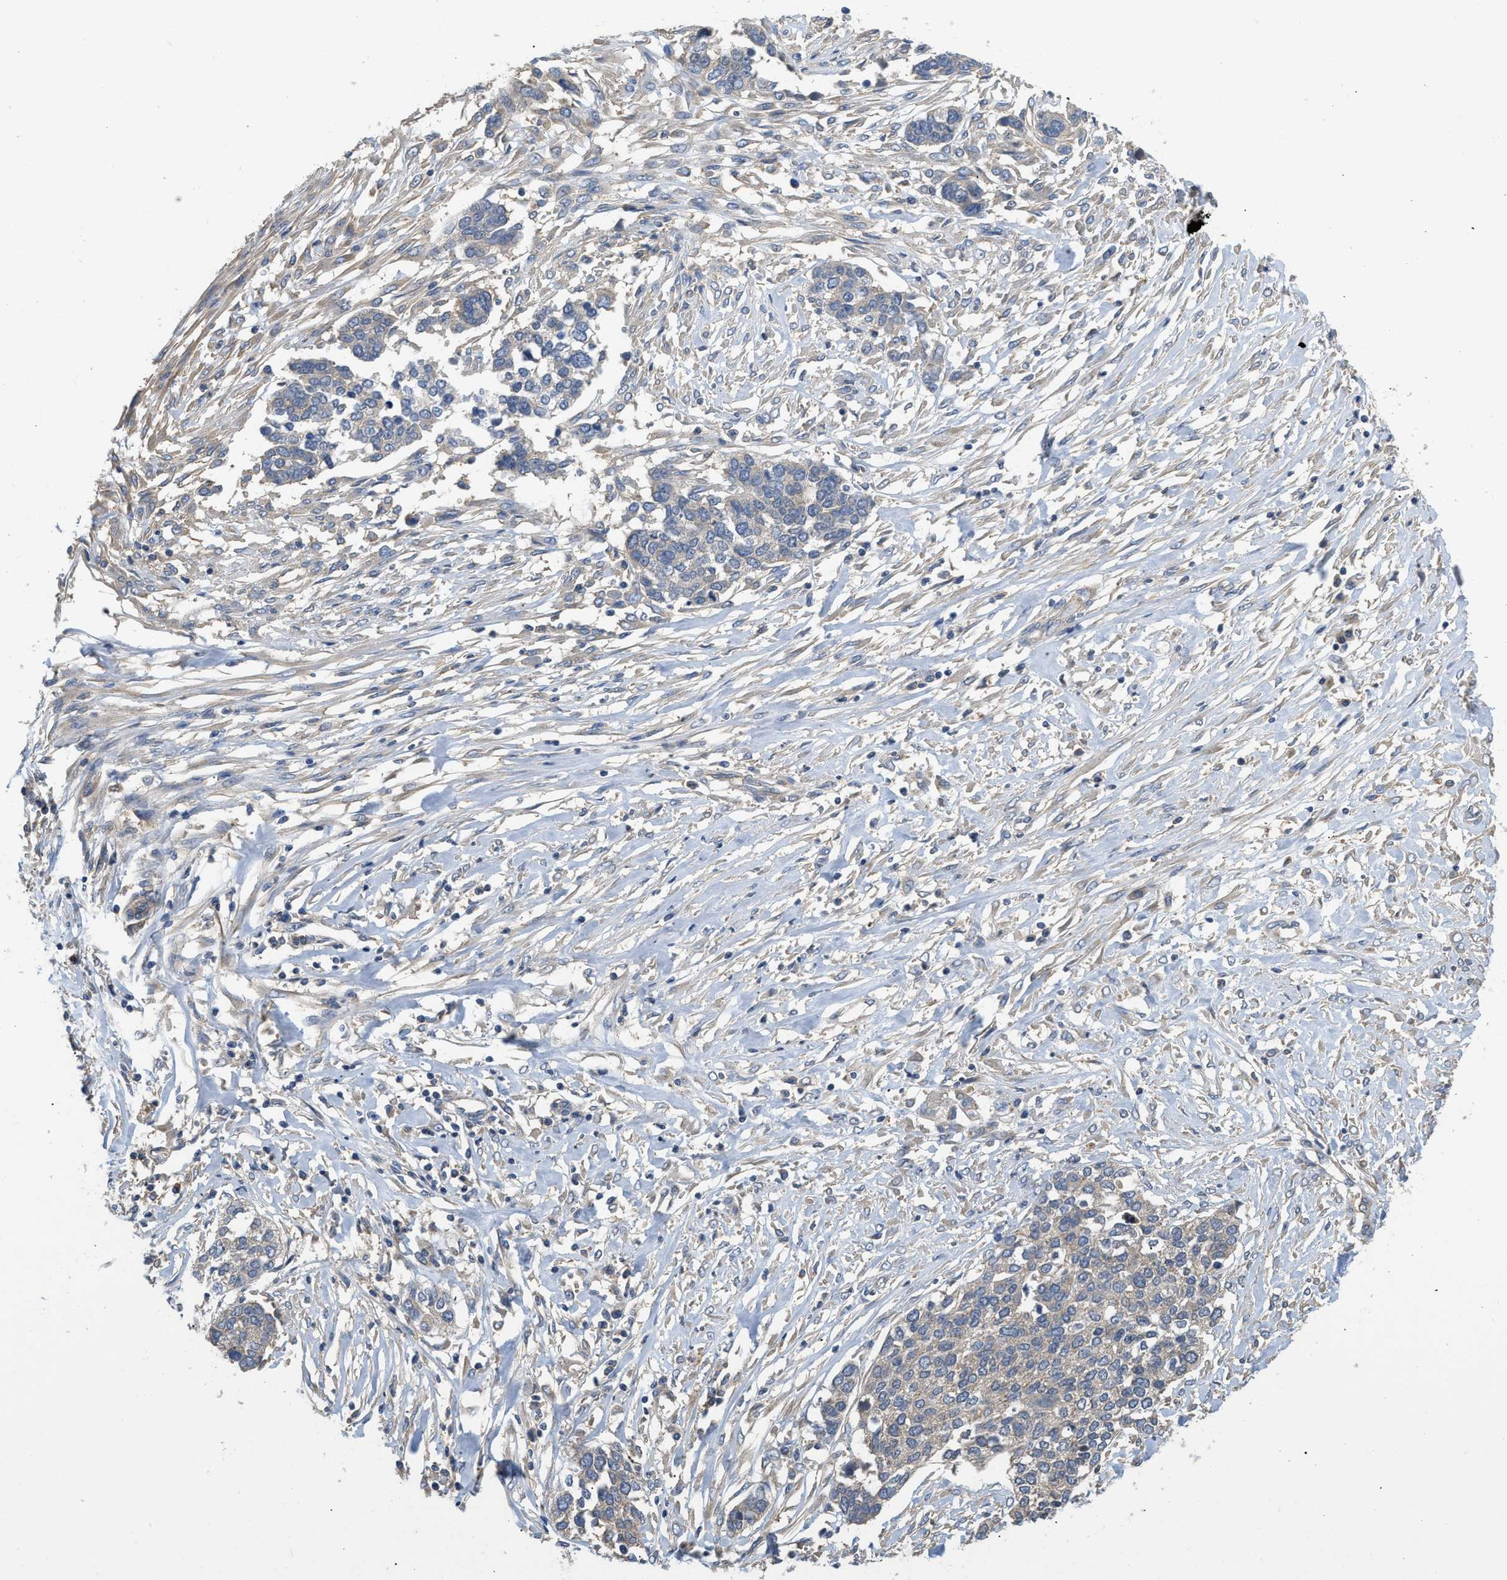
{"staining": {"intensity": "negative", "quantity": "none", "location": "none"}, "tissue": "ovarian cancer", "cell_type": "Tumor cells", "image_type": "cancer", "snomed": [{"axis": "morphology", "description": "Cystadenocarcinoma, serous, NOS"}, {"axis": "topography", "description": "Ovary"}], "caption": "Tumor cells are negative for protein expression in human serous cystadenocarcinoma (ovarian). Brightfield microscopy of immunohistochemistry (IHC) stained with DAB (brown) and hematoxylin (blue), captured at high magnification.", "gene": "RNF216", "patient": {"sex": "female", "age": 44}}